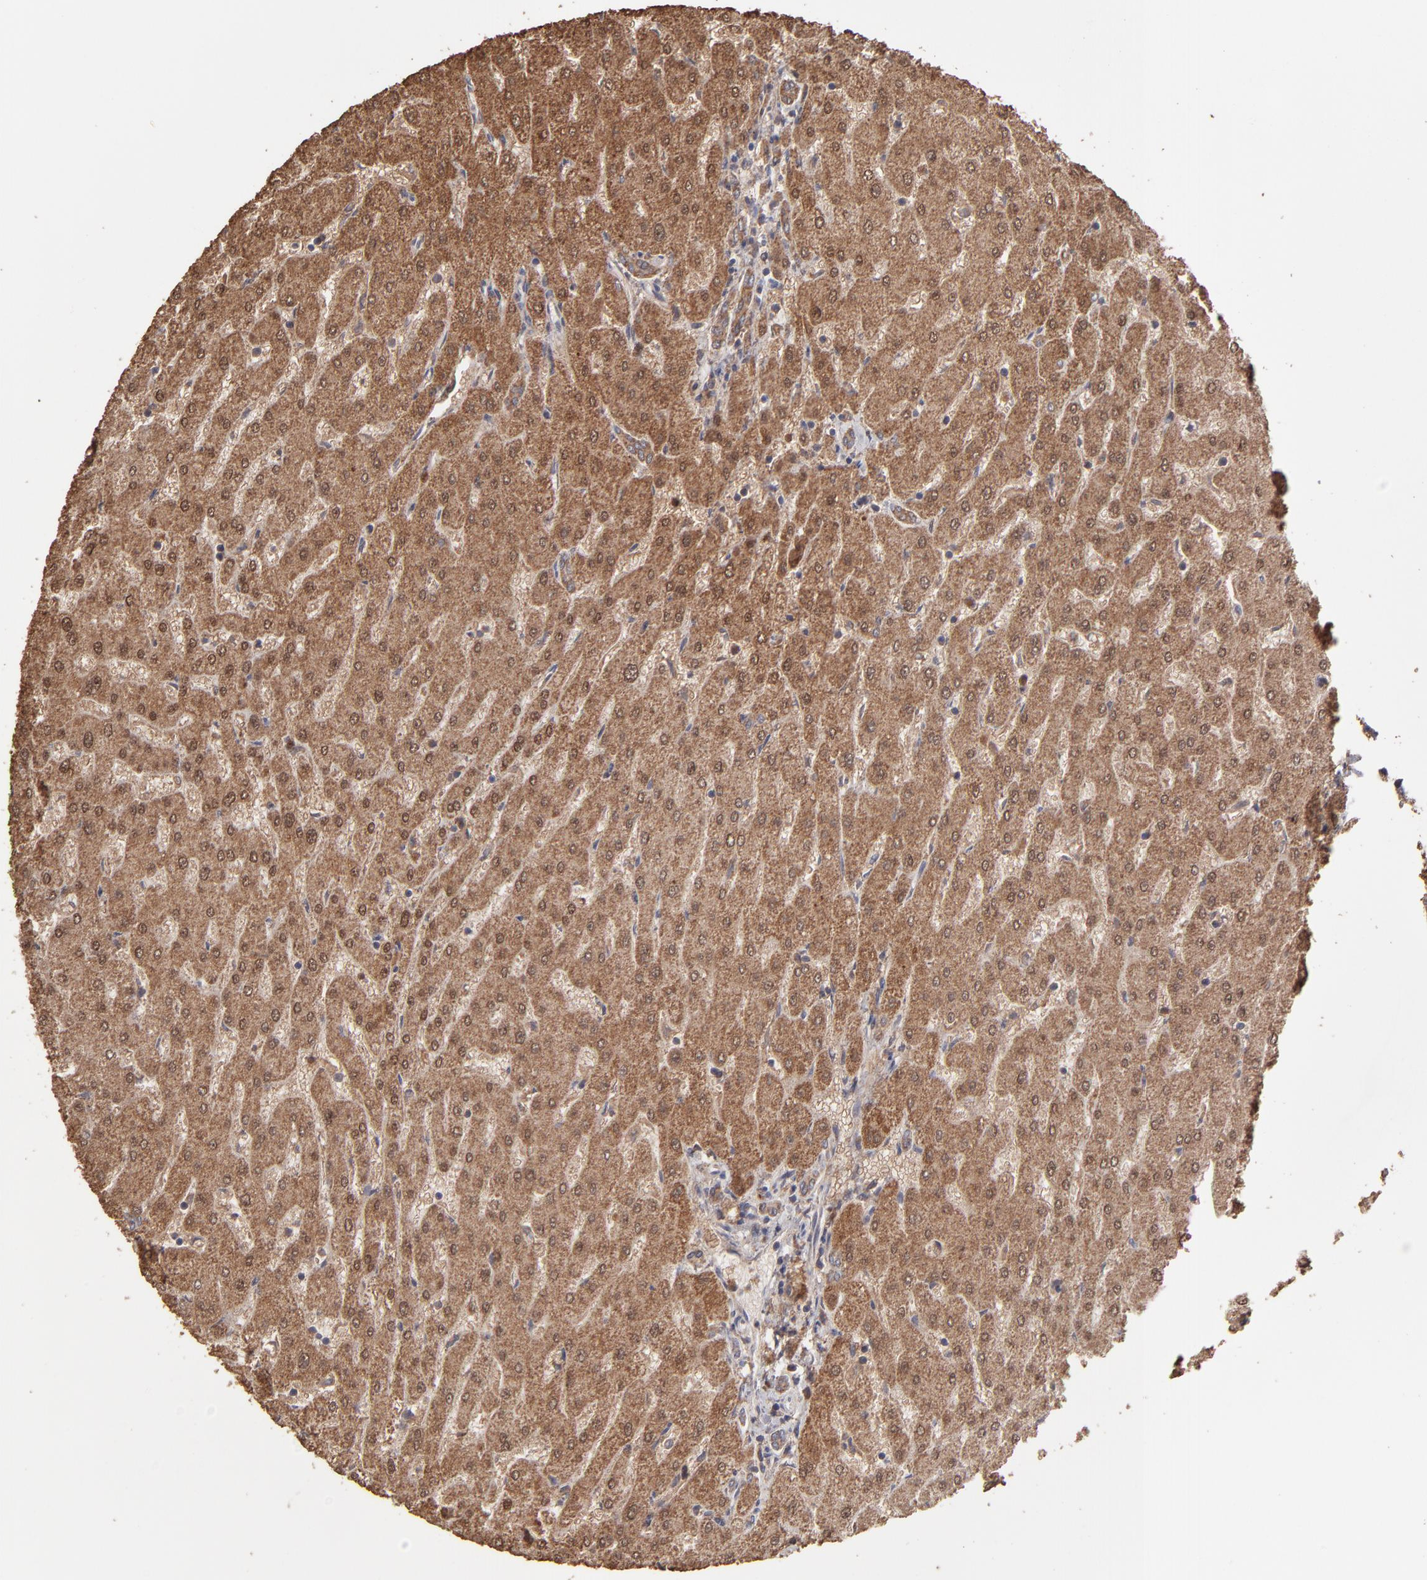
{"staining": {"intensity": "moderate", "quantity": ">75%", "location": "cytoplasmic/membranous"}, "tissue": "liver", "cell_type": "Cholangiocytes", "image_type": "normal", "snomed": [{"axis": "morphology", "description": "Normal tissue, NOS"}, {"axis": "topography", "description": "Liver"}], "caption": "A brown stain highlights moderate cytoplasmic/membranous expression of a protein in cholangiocytes of benign human liver. Using DAB (3,3'-diaminobenzidine) (brown) and hematoxylin (blue) stains, captured at high magnification using brightfield microscopy.", "gene": "MMP2", "patient": {"sex": "male", "age": 67}}